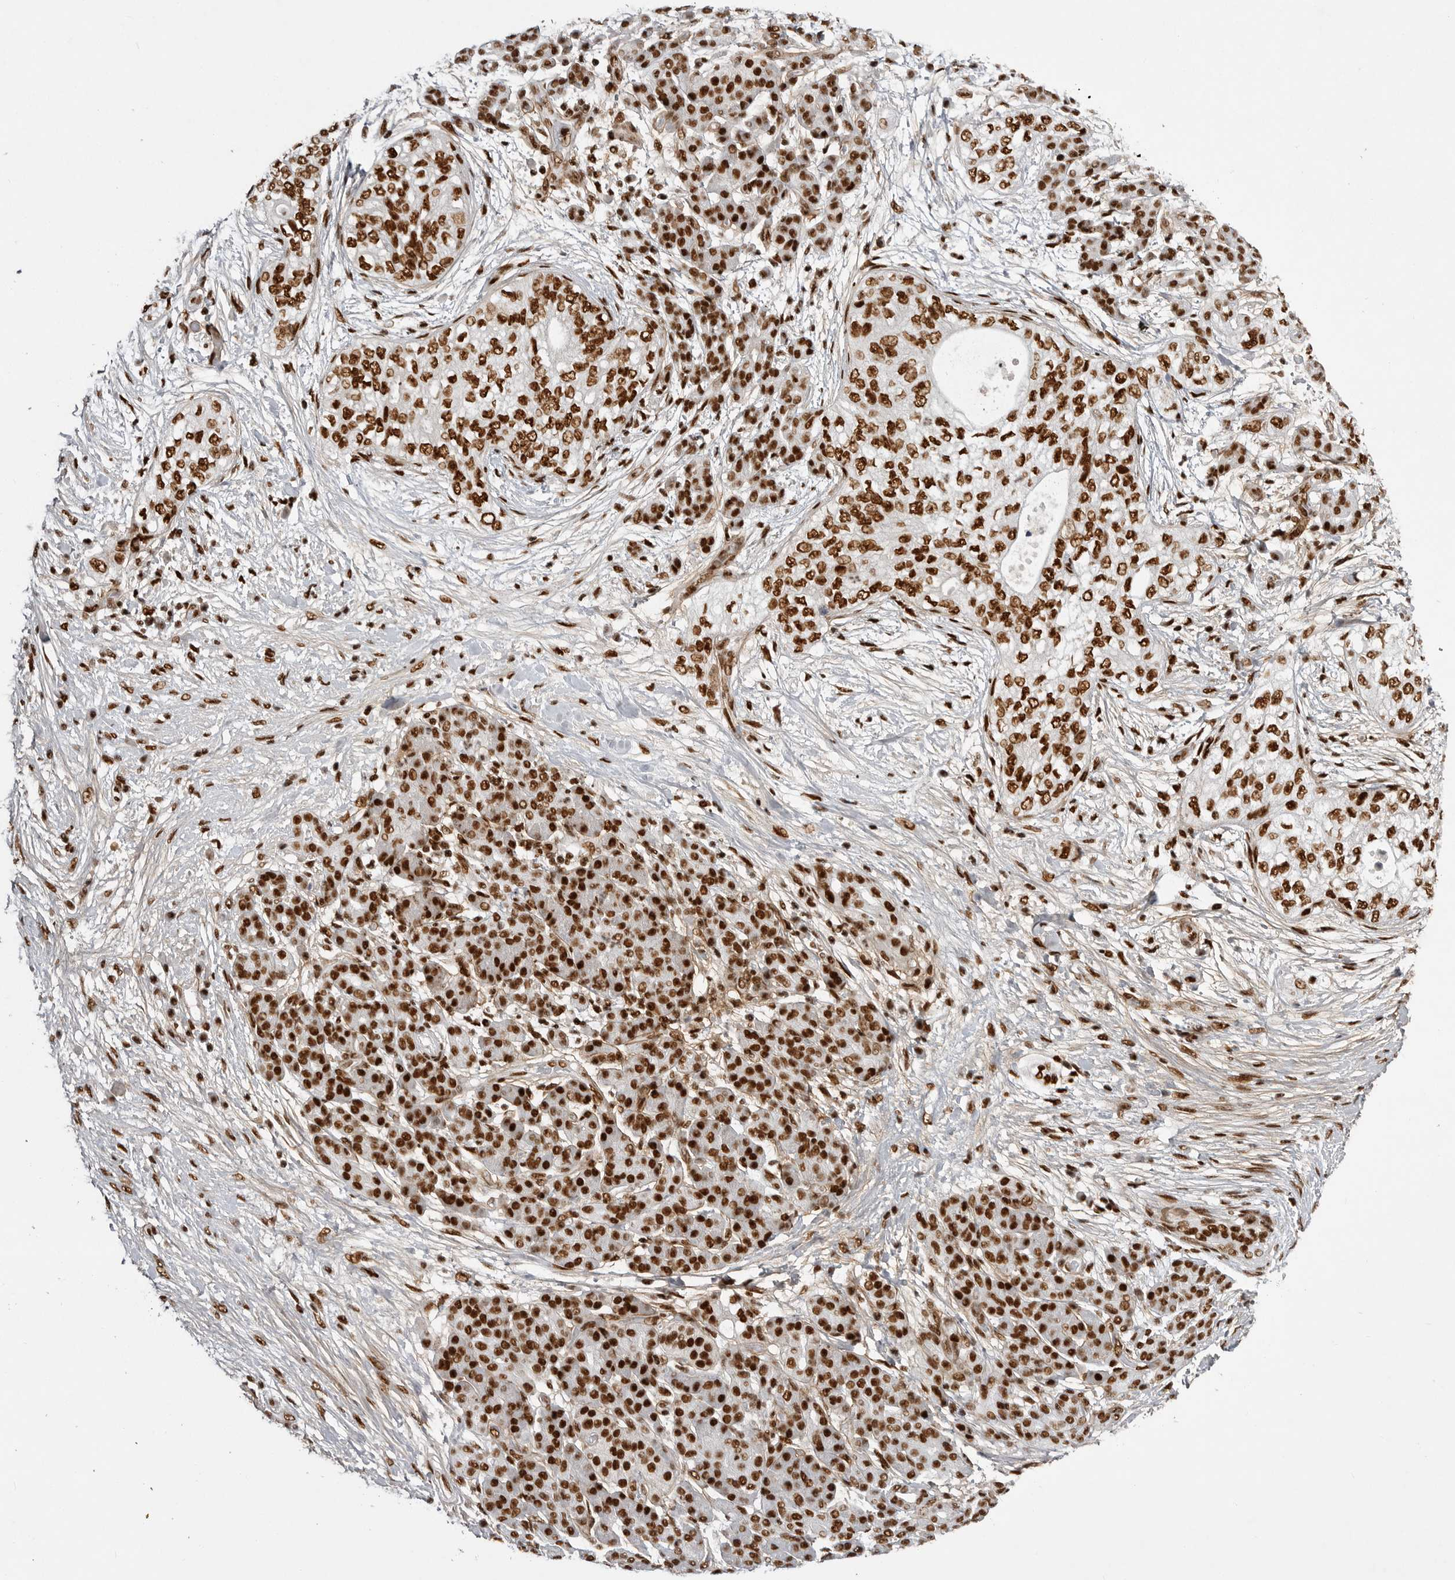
{"staining": {"intensity": "strong", "quantity": ">75%", "location": "nuclear"}, "tissue": "pancreatic cancer", "cell_type": "Tumor cells", "image_type": "cancer", "snomed": [{"axis": "morphology", "description": "Adenocarcinoma, NOS"}, {"axis": "topography", "description": "Pancreas"}], "caption": "Immunohistochemistry image of neoplastic tissue: human pancreatic cancer (adenocarcinoma) stained using immunohistochemistry displays high levels of strong protein expression localized specifically in the nuclear of tumor cells, appearing as a nuclear brown color.", "gene": "PPP1R8", "patient": {"sex": "male", "age": 72}}